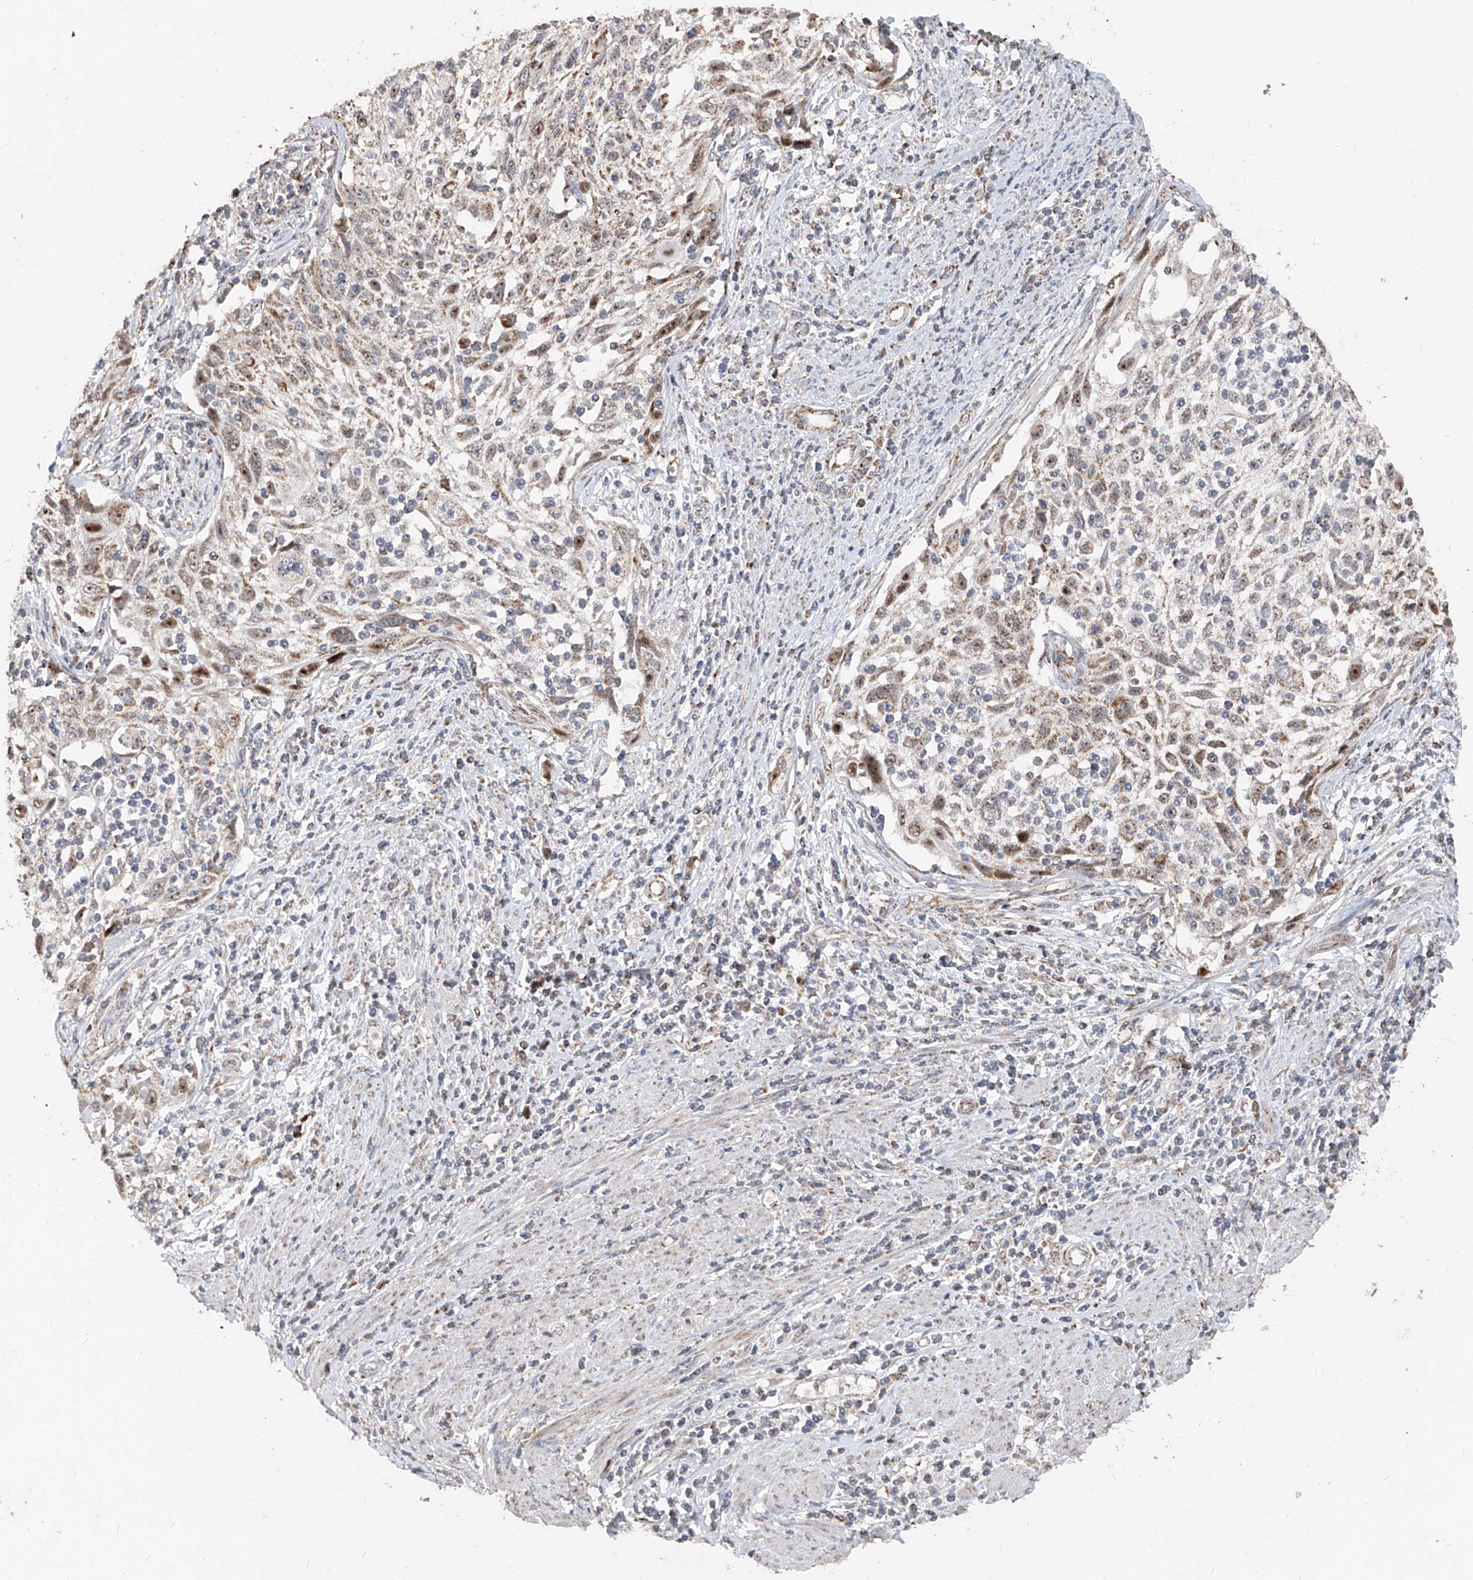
{"staining": {"intensity": "weak", "quantity": "25%-75%", "location": "cytoplasmic/membranous,nuclear"}, "tissue": "cervical cancer", "cell_type": "Tumor cells", "image_type": "cancer", "snomed": [{"axis": "morphology", "description": "Squamous cell carcinoma, NOS"}, {"axis": "topography", "description": "Cervix"}], "caption": "Protein expression analysis of squamous cell carcinoma (cervical) displays weak cytoplasmic/membranous and nuclear positivity in approximately 25%-75% of tumor cells. The staining was performed using DAB (3,3'-diaminobenzidine) to visualize the protein expression in brown, while the nuclei were stained in blue with hematoxylin (Magnification: 20x).", "gene": "NDUFB3", "patient": {"sex": "female", "age": 70}}